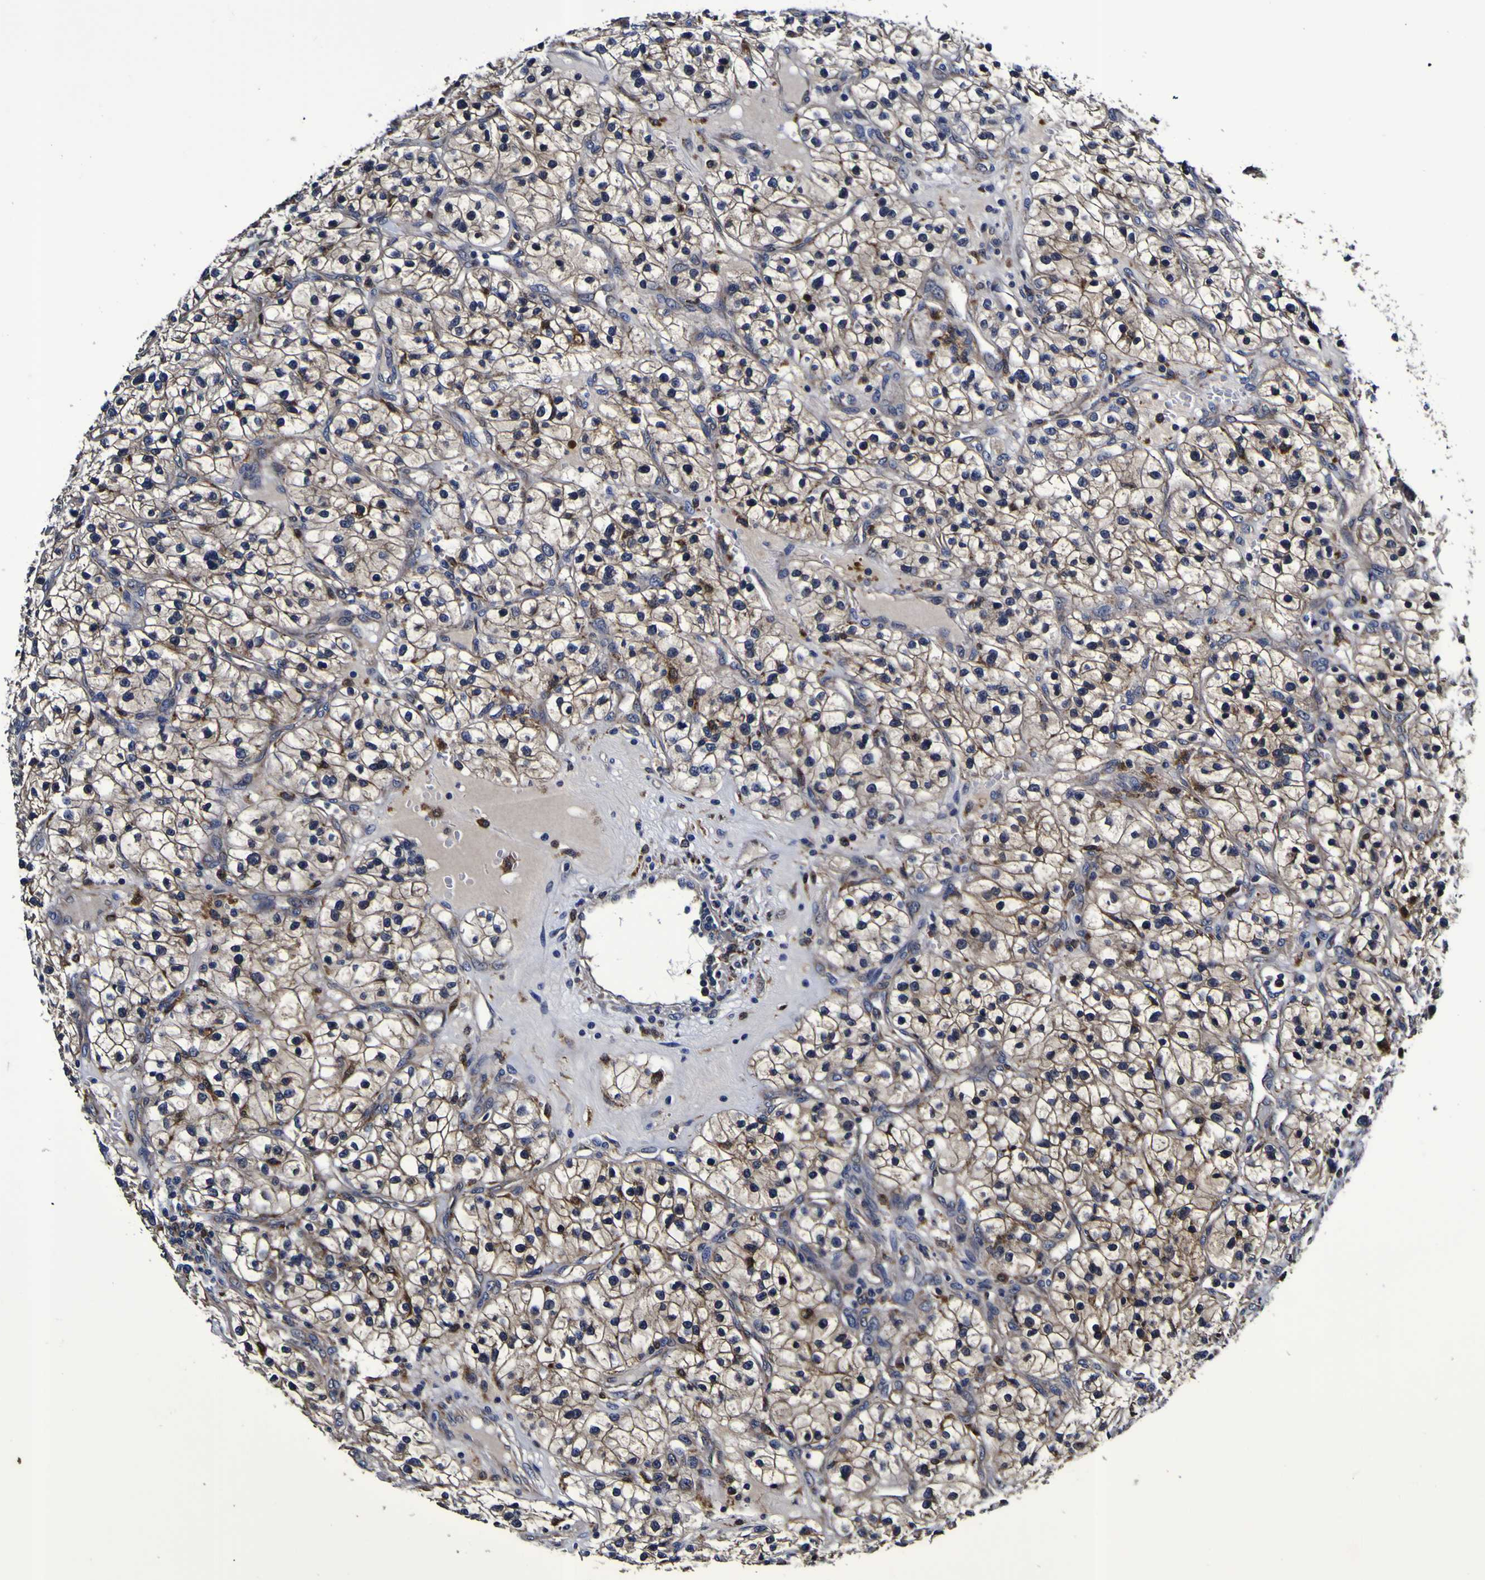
{"staining": {"intensity": "weak", "quantity": "25%-75%", "location": "cytoplasmic/membranous"}, "tissue": "renal cancer", "cell_type": "Tumor cells", "image_type": "cancer", "snomed": [{"axis": "morphology", "description": "Adenocarcinoma, NOS"}, {"axis": "topography", "description": "Kidney"}], "caption": "The immunohistochemical stain labels weak cytoplasmic/membranous positivity in tumor cells of adenocarcinoma (renal) tissue. (Stains: DAB in brown, nuclei in blue, Microscopy: brightfield microscopy at high magnification).", "gene": "GPX1", "patient": {"sex": "female", "age": 57}}